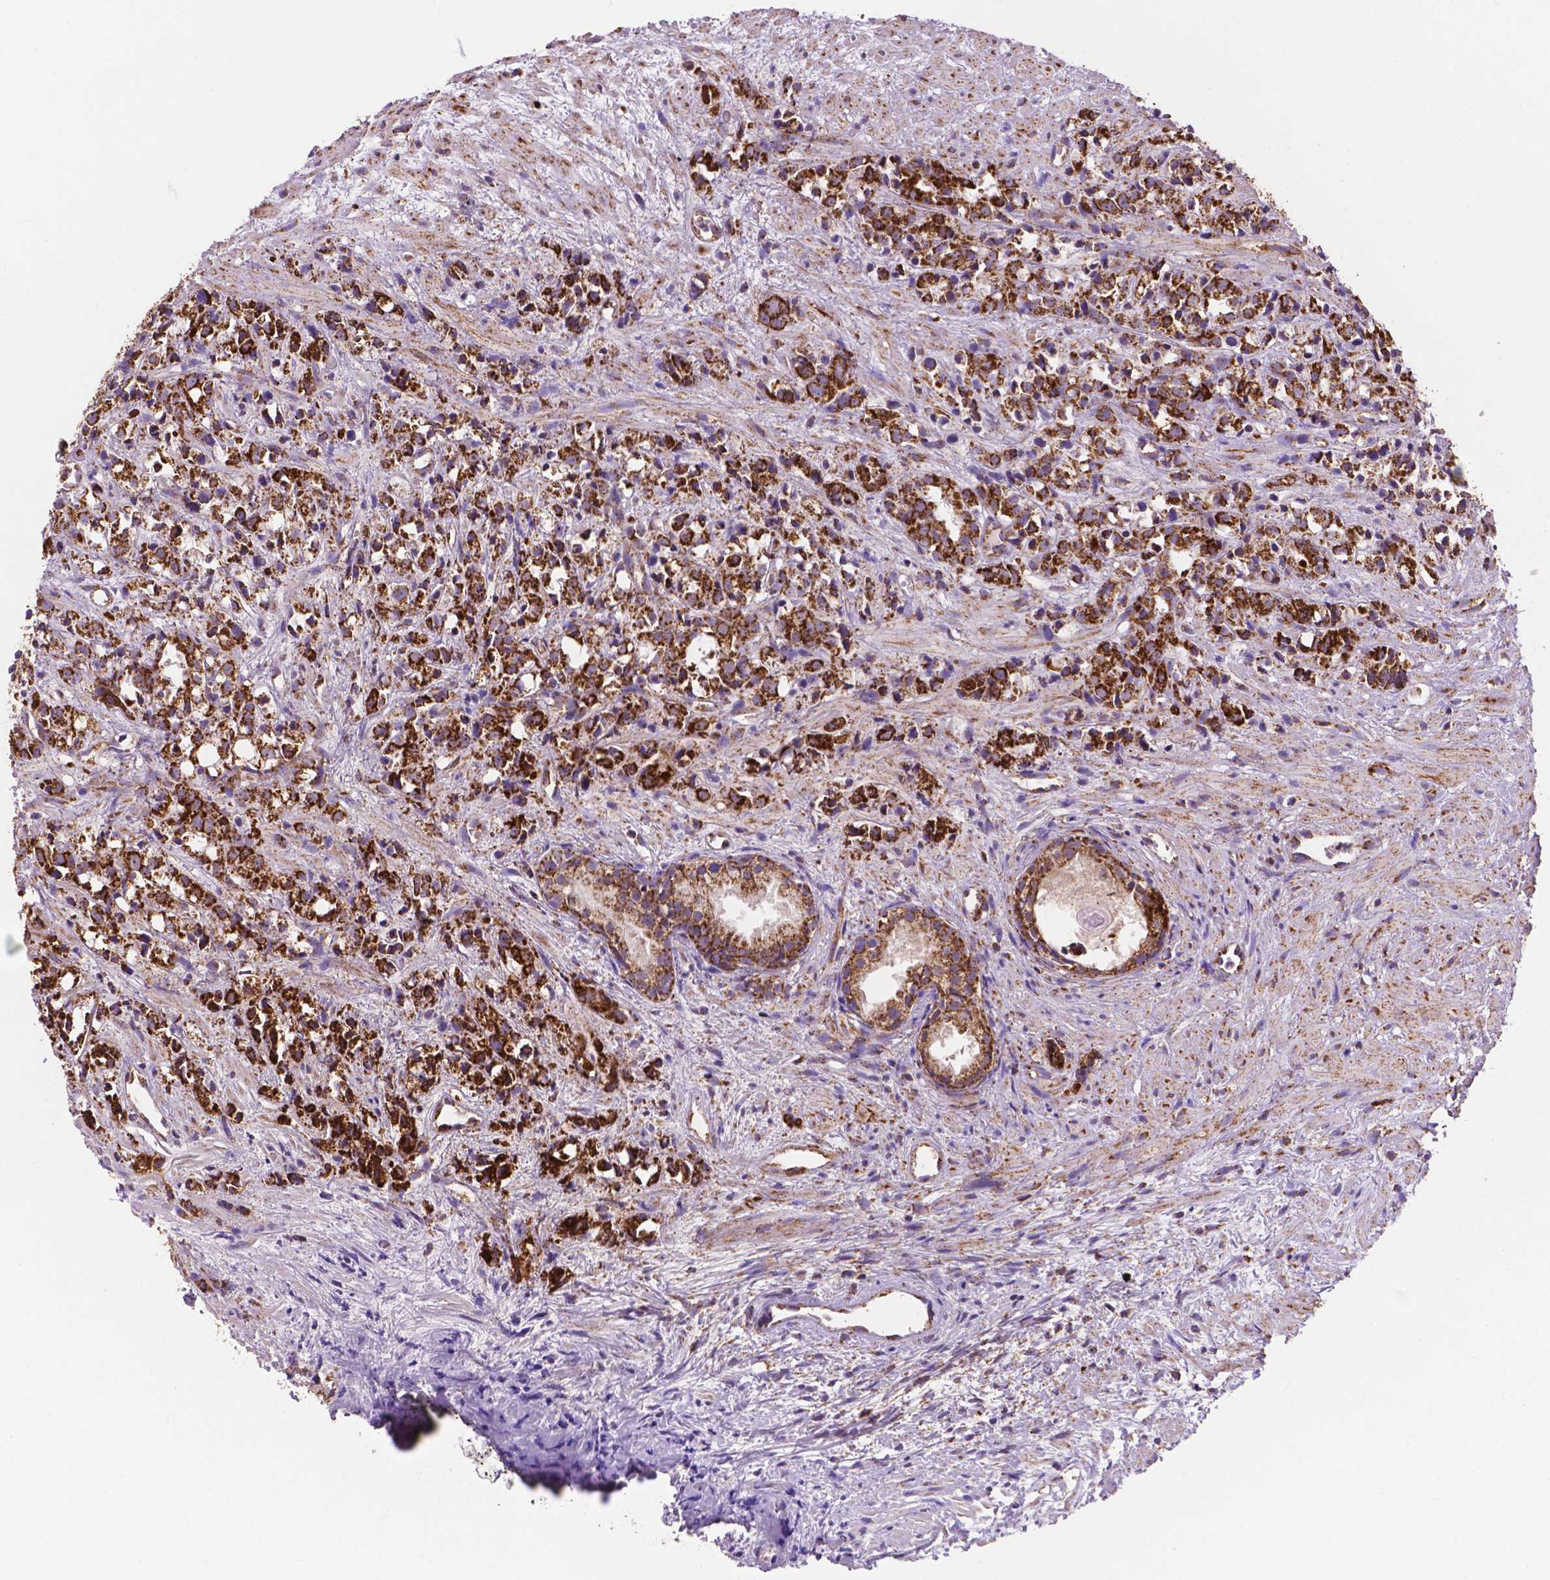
{"staining": {"intensity": "strong", "quantity": ">75%", "location": "cytoplasmic/membranous"}, "tissue": "prostate cancer", "cell_type": "Tumor cells", "image_type": "cancer", "snomed": [{"axis": "morphology", "description": "Adenocarcinoma, High grade"}, {"axis": "topography", "description": "Prostate"}], "caption": "This micrograph demonstrates prostate cancer (adenocarcinoma (high-grade)) stained with immunohistochemistry to label a protein in brown. The cytoplasmic/membranous of tumor cells show strong positivity for the protein. Nuclei are counter-stained blue.", "gene": "HSPD1", "patient": {"sex": "male", "age": 79}}